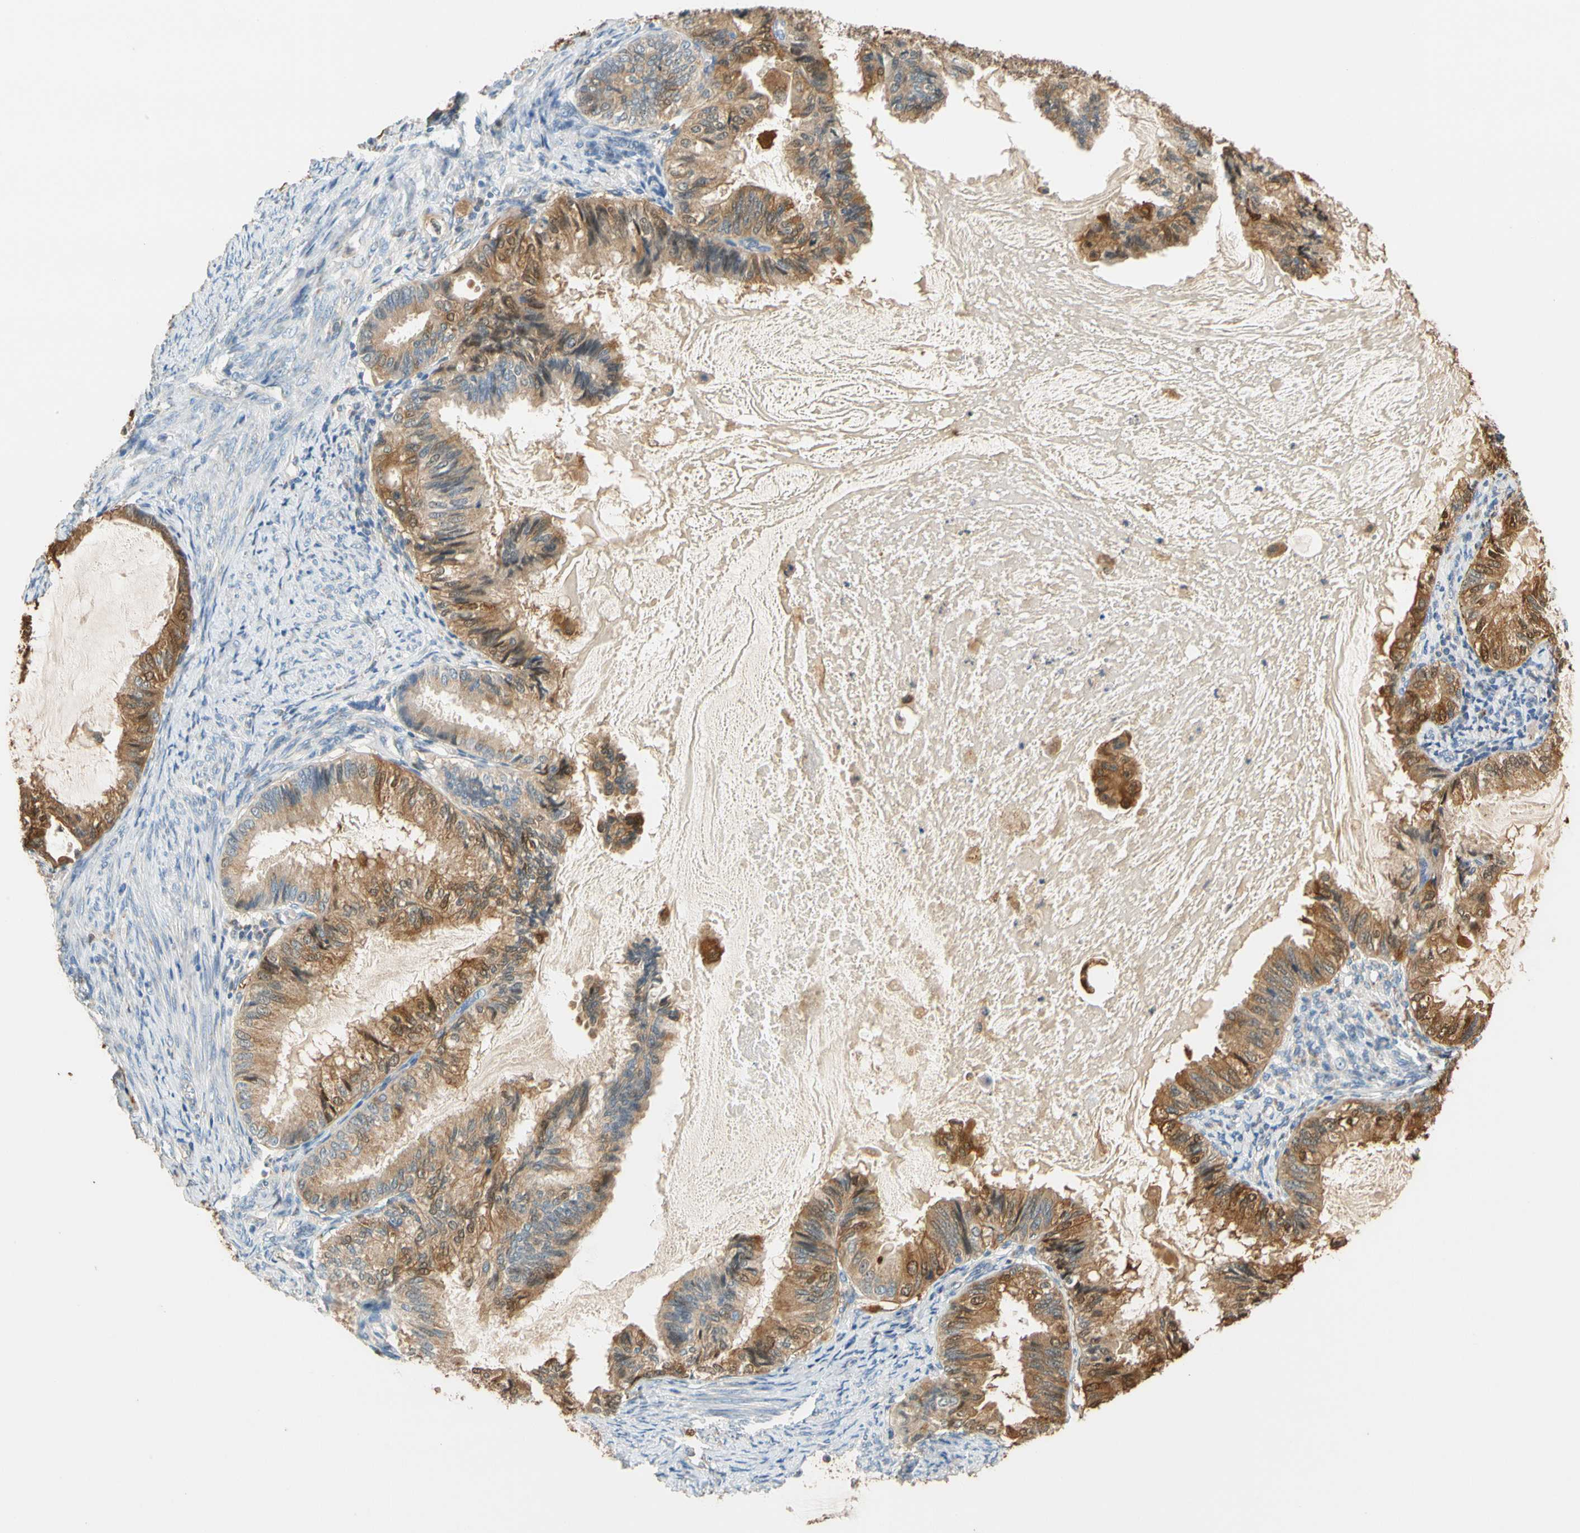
{"staining": {"intensity": "moderate", "quantity": ">75%", "location": "cytoplasmic/membranous"}, "tissue": "cervical cancer", "cell_type": "Tumor cells", "image_type": "cancer", "snomed": [{"axis": "morphology", "description": "Normal tissue, NOS"}, {"axis": "morphology", "description": "Adenocarcinoma, NOS"}, {"axis": "topography", "description": "Cervix"}, {"axis": "topography", "description": "Endometrium"}], "caption": "Adenocarcinoma (cervical) stained with DAB (3,3'-diaminobenzidine) immunohistochemistry (IHC) displays medium levels of moderate cytoplasmic/membranous expression in approximately >75% of tumor cells. The staining was performed using DAB to visualize the protein expression in brown, while the nuclei were stained in blue with hematoxylin (Magnification: 20x).", "gene": "GPSM2", "patient": {"sex": "female", "age": 86}}